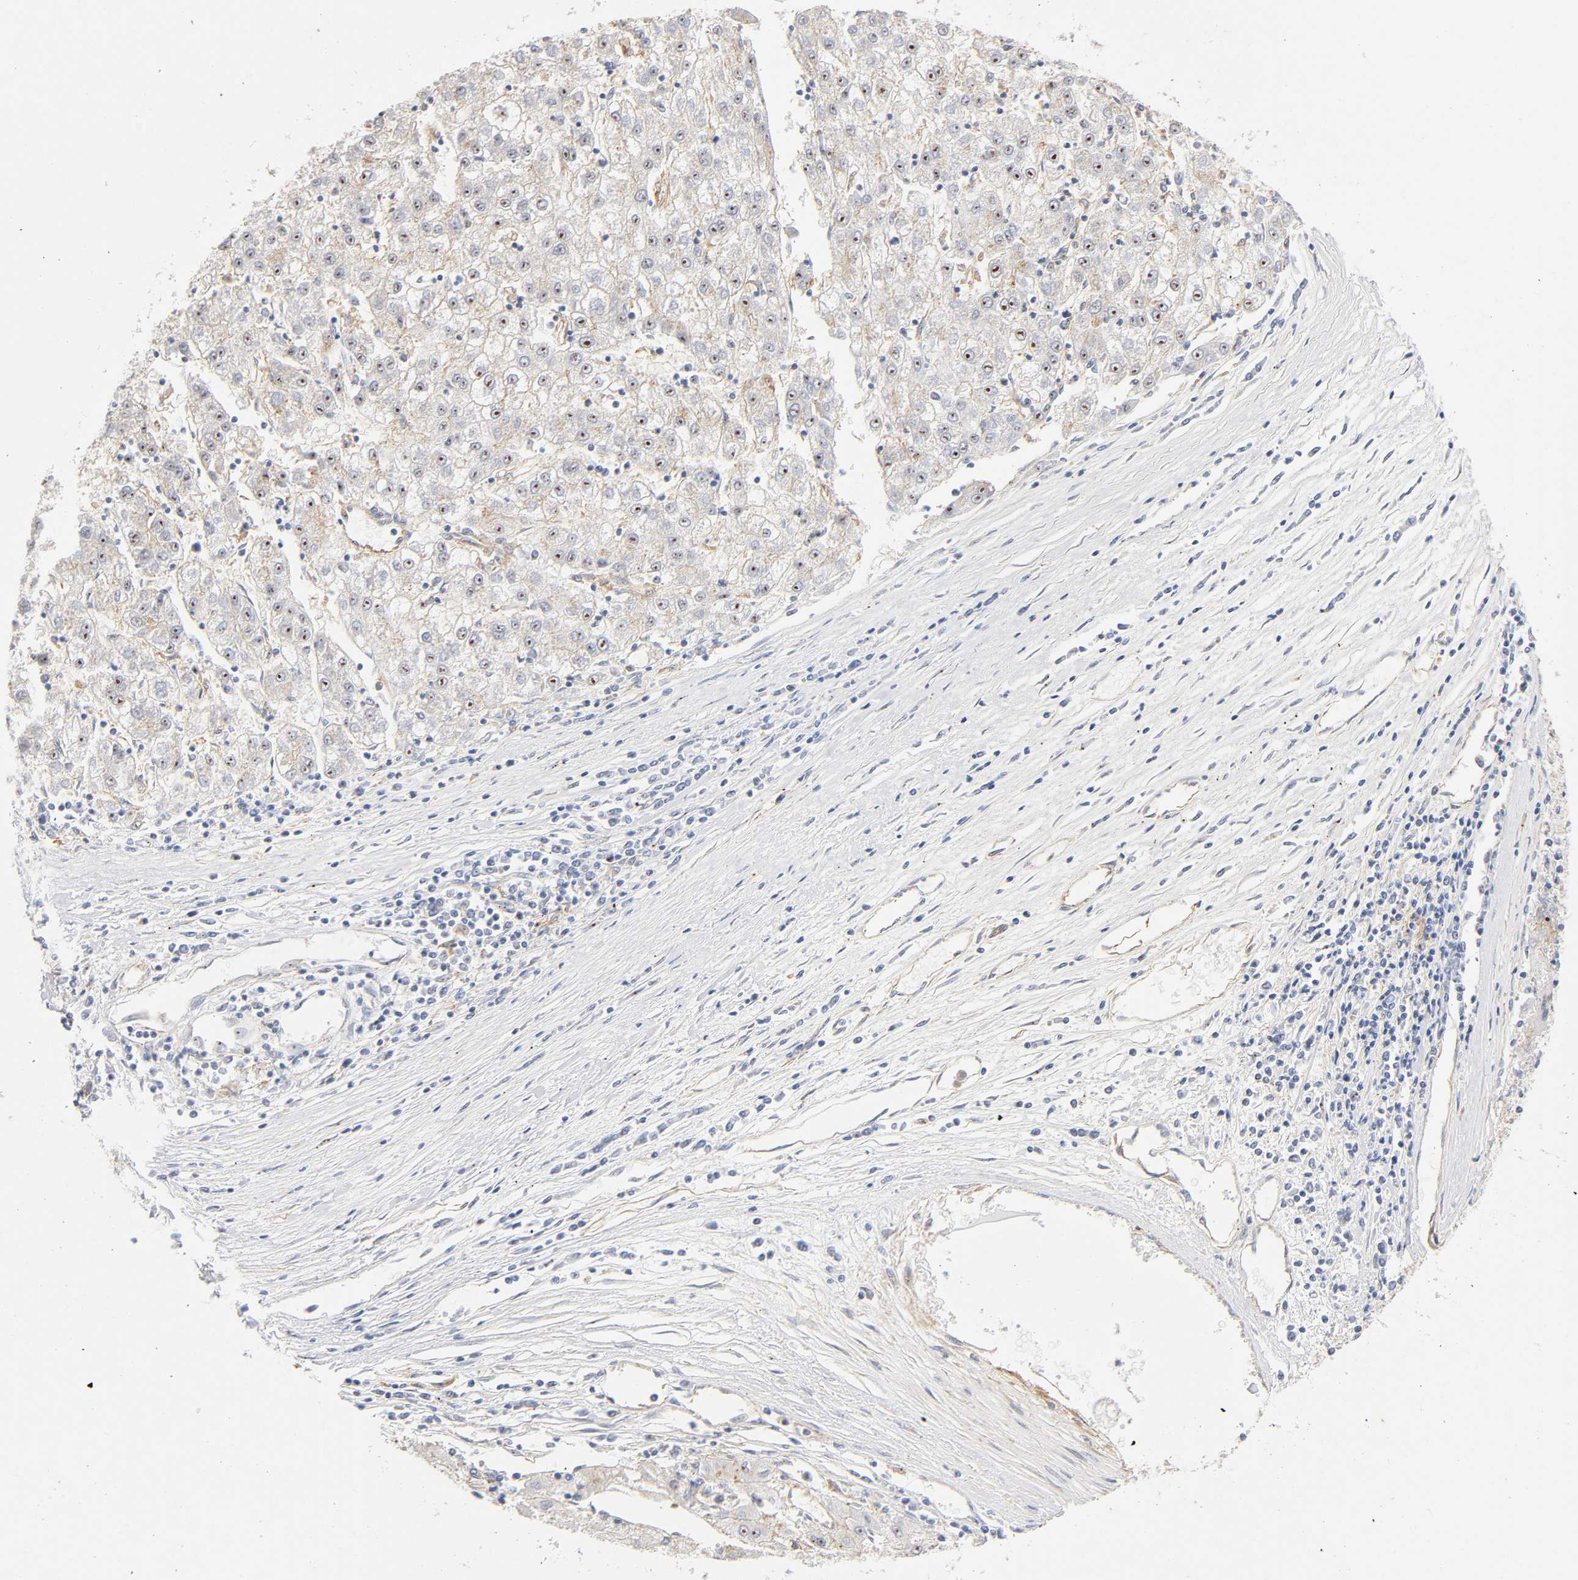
{"staining": {"intensity": "strong", "quantity": ">75%", "location": "nuclear"}, "tissue": "liver cancer", "cell_type": "Tumor cells", "image_type": "cancer", "snomed": [{"axis": "morphology", "description": "Carcinoma, Hepatocellular, NOS"}, {"axis": "topography", "description": "Liver"}], "caption": "Liver cancer (hepatocellular carcinoma) stained with a protein marker exhibits strong staining in tumor cells.", "gene": "PLD1", "patient": {"sex": "male", "age": 72}}